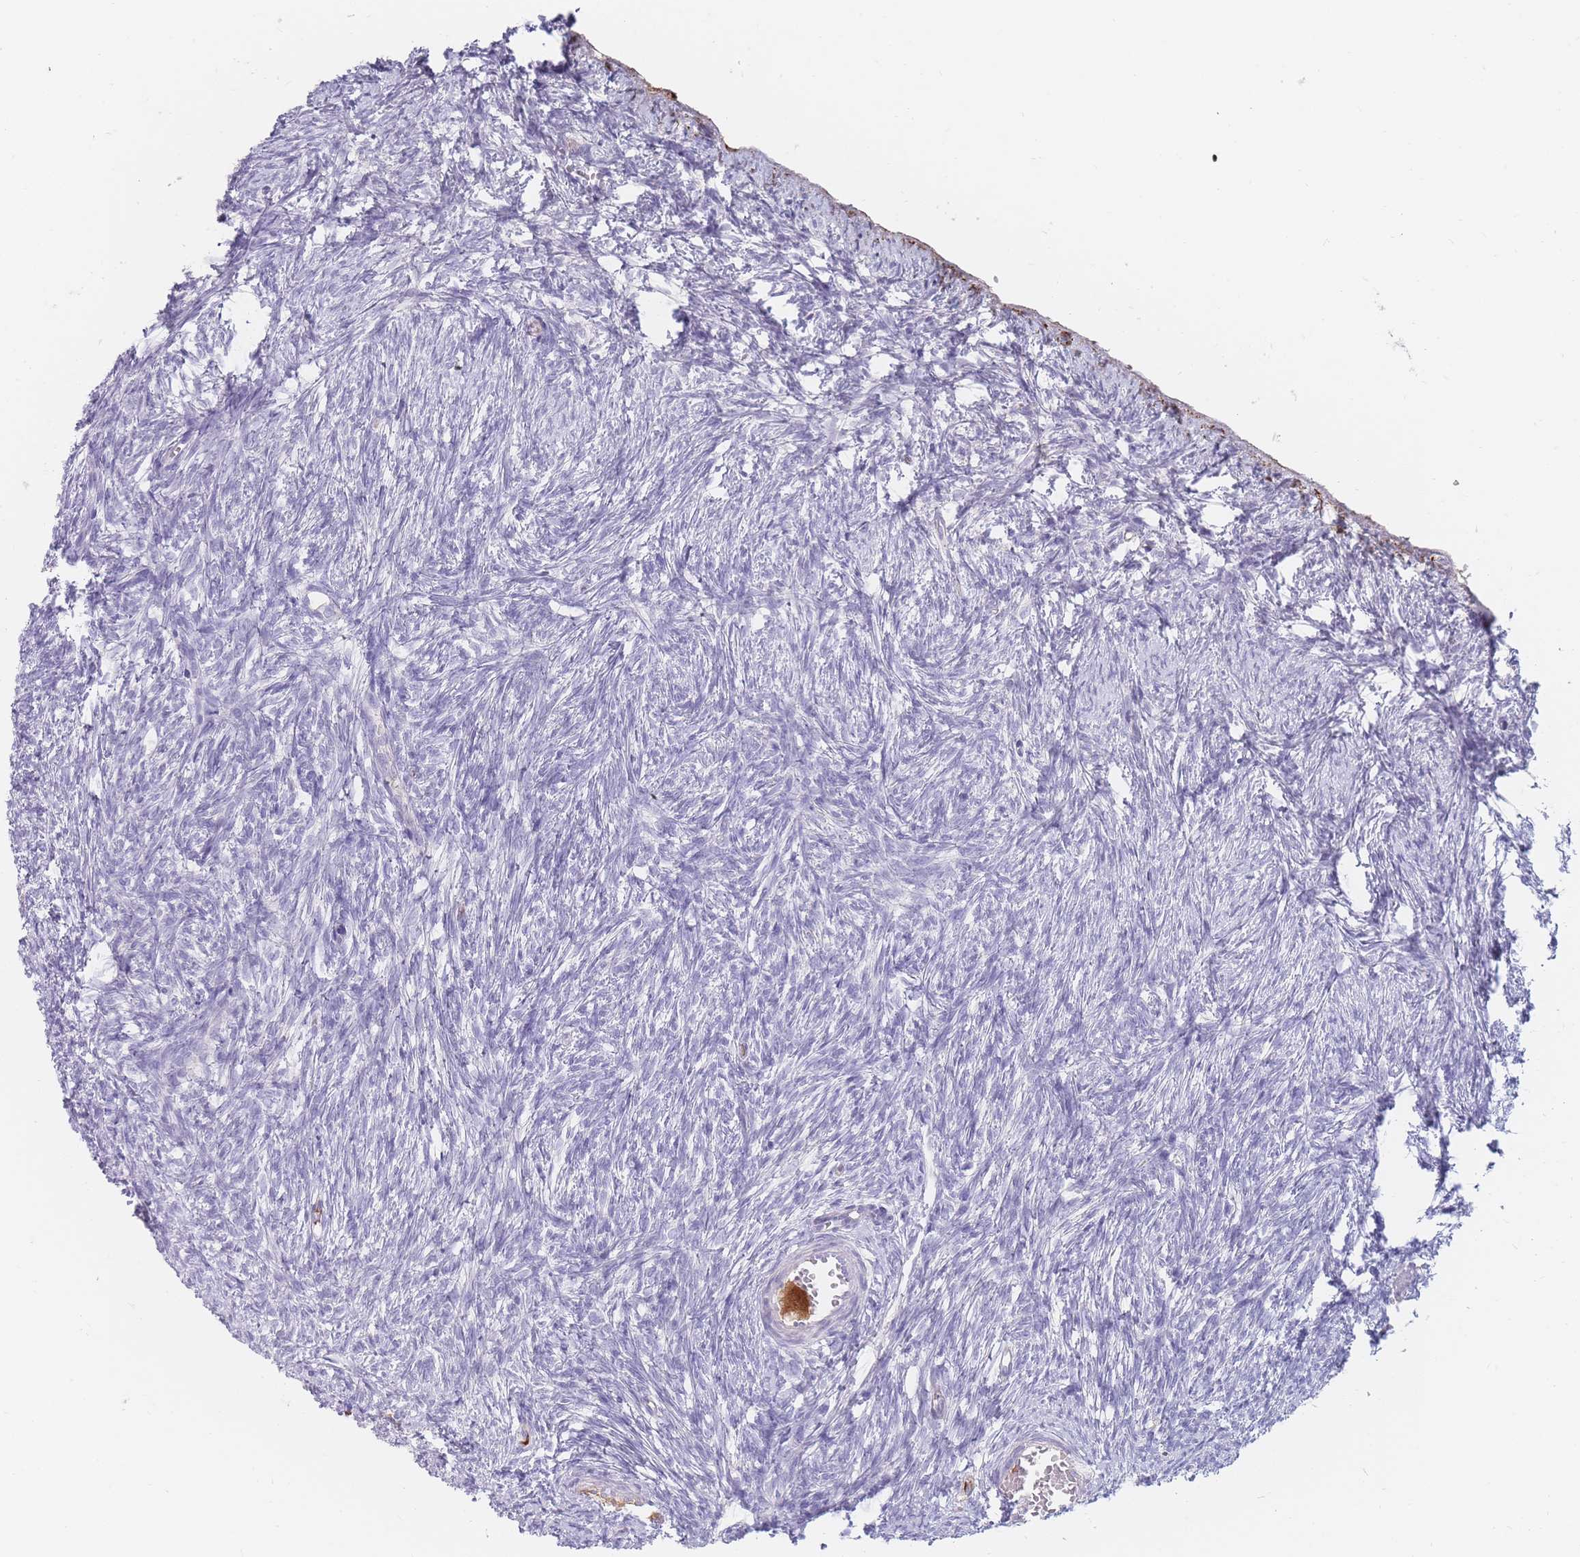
{"staining": {"intensity": "negative", "quantity": "none", "location": "none"}, "tissue": "ovary", "cell_type": "Ovarian stroma cells", "image_type": "normal", "snomed": [{"axis": "morphology", "description": "Normal tissue, NOS"}, {"axis": "topography", "description": "Ovary"}], "caption": "High power microscopy photomicrograph of an immunohistochemistry histopathology image of unremarkable ovary, revealing no significant expression in ovarian stroma cells.", "gene": "PRG4", "patient": {"sex": "female", "age": 51}}